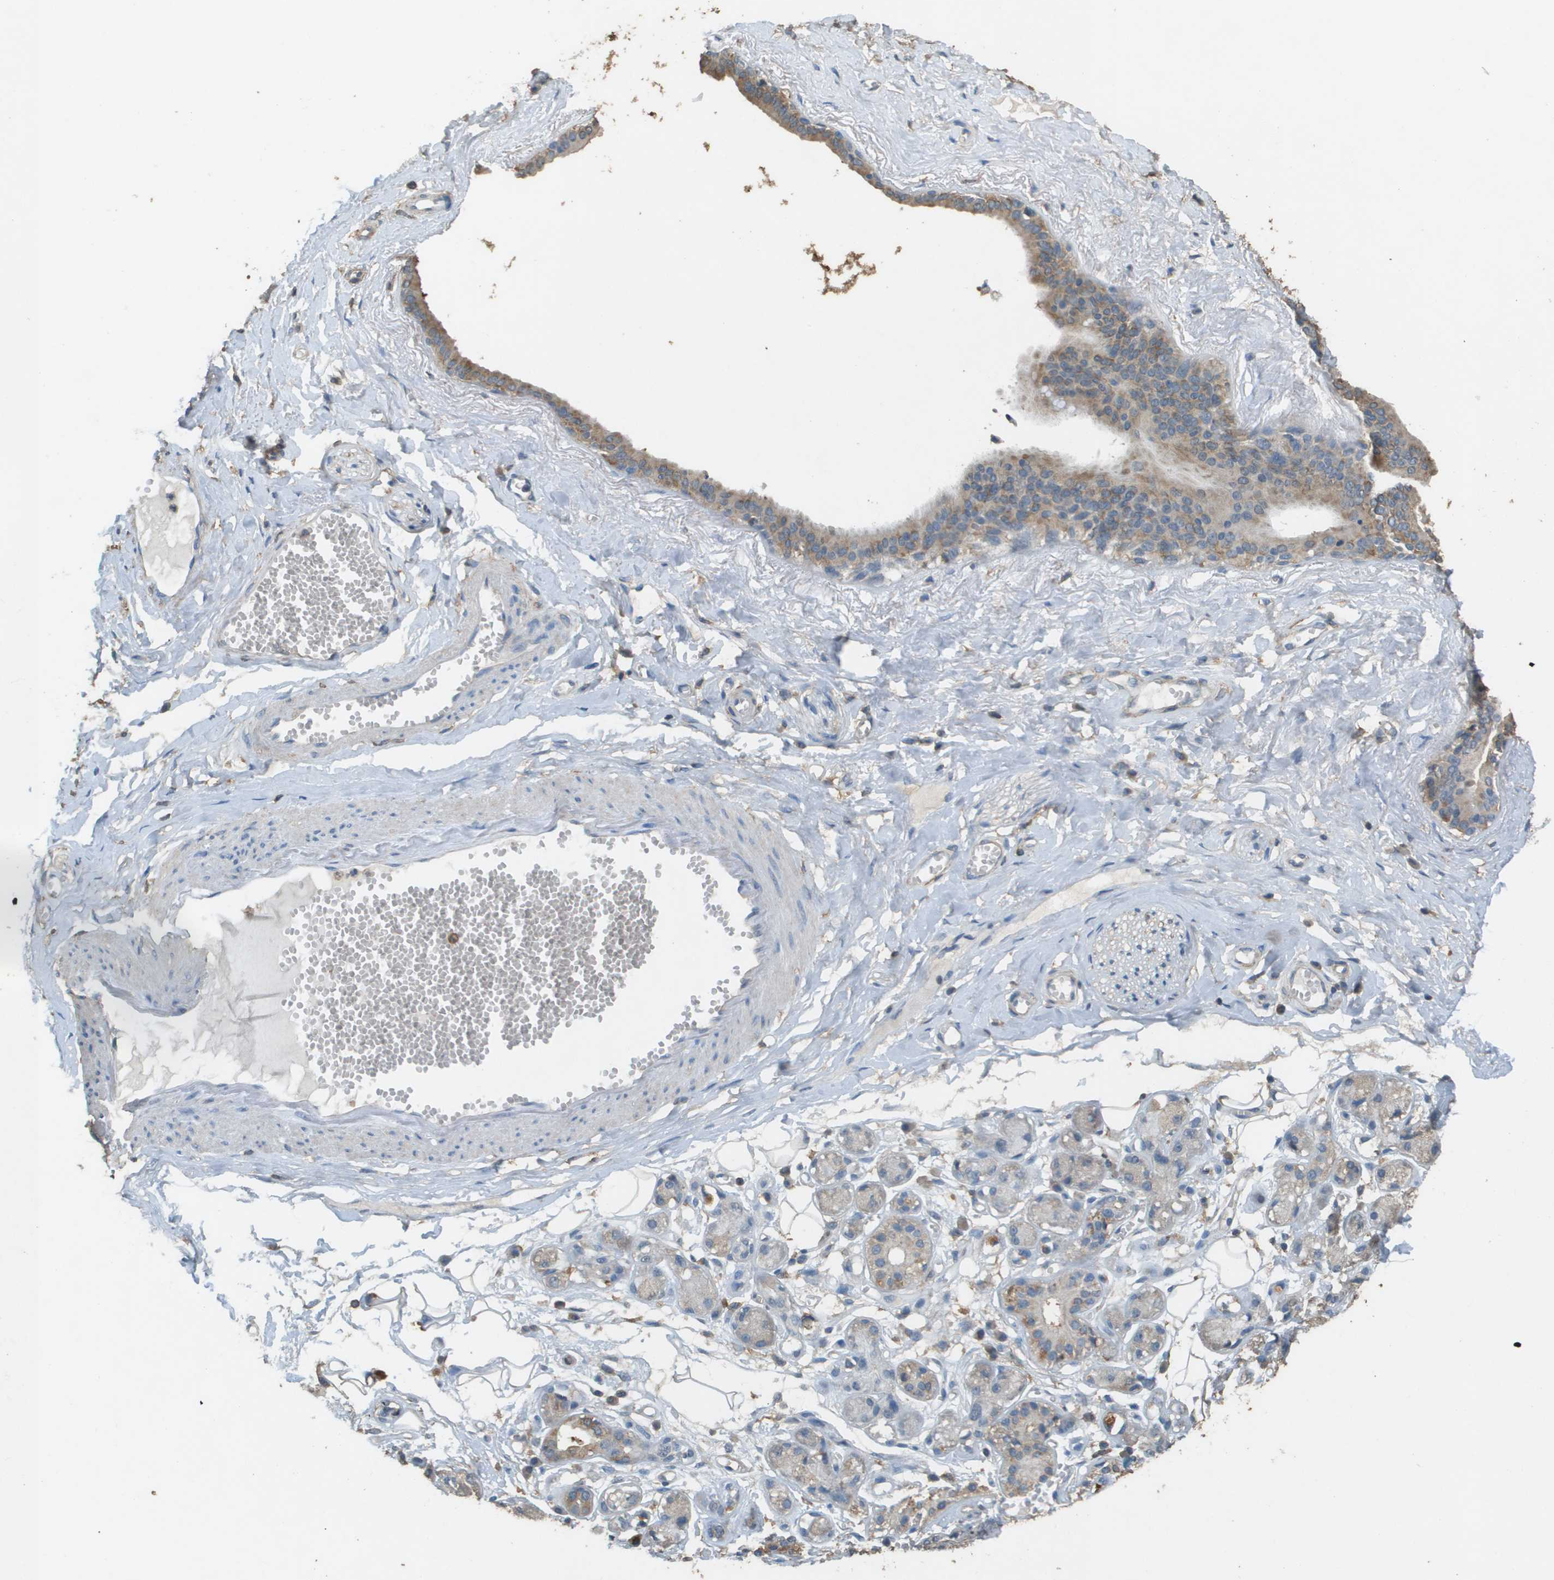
{"staining": {"intensity": "weak", "quantity": ">75%", "location": "cytoplasmic/membranous"}, "tissue": "adipose tissue", "cell_type": "Adipocytes", "image_type": "normal", "snomed": [{"axis": "morphology", "description": "Normal tissue, NOS"}, {"axis": "morphology", "description": "Inflammation, NOS"}, {"axis": "topography", "description": "Salivary gland"}, {"axis": "topography", "description": "Peripheral nerve tissue"}], "caption": "Immunohistochemistry (IHC) micrograph of benign adipose tissue stained for a protein (brown), which reveals low levels of weak cytoplasmic/membranous positivity in about >75% of adipocytes.", "gene": "MS4A7", "patient": {"sex": "female", "age": 75}}